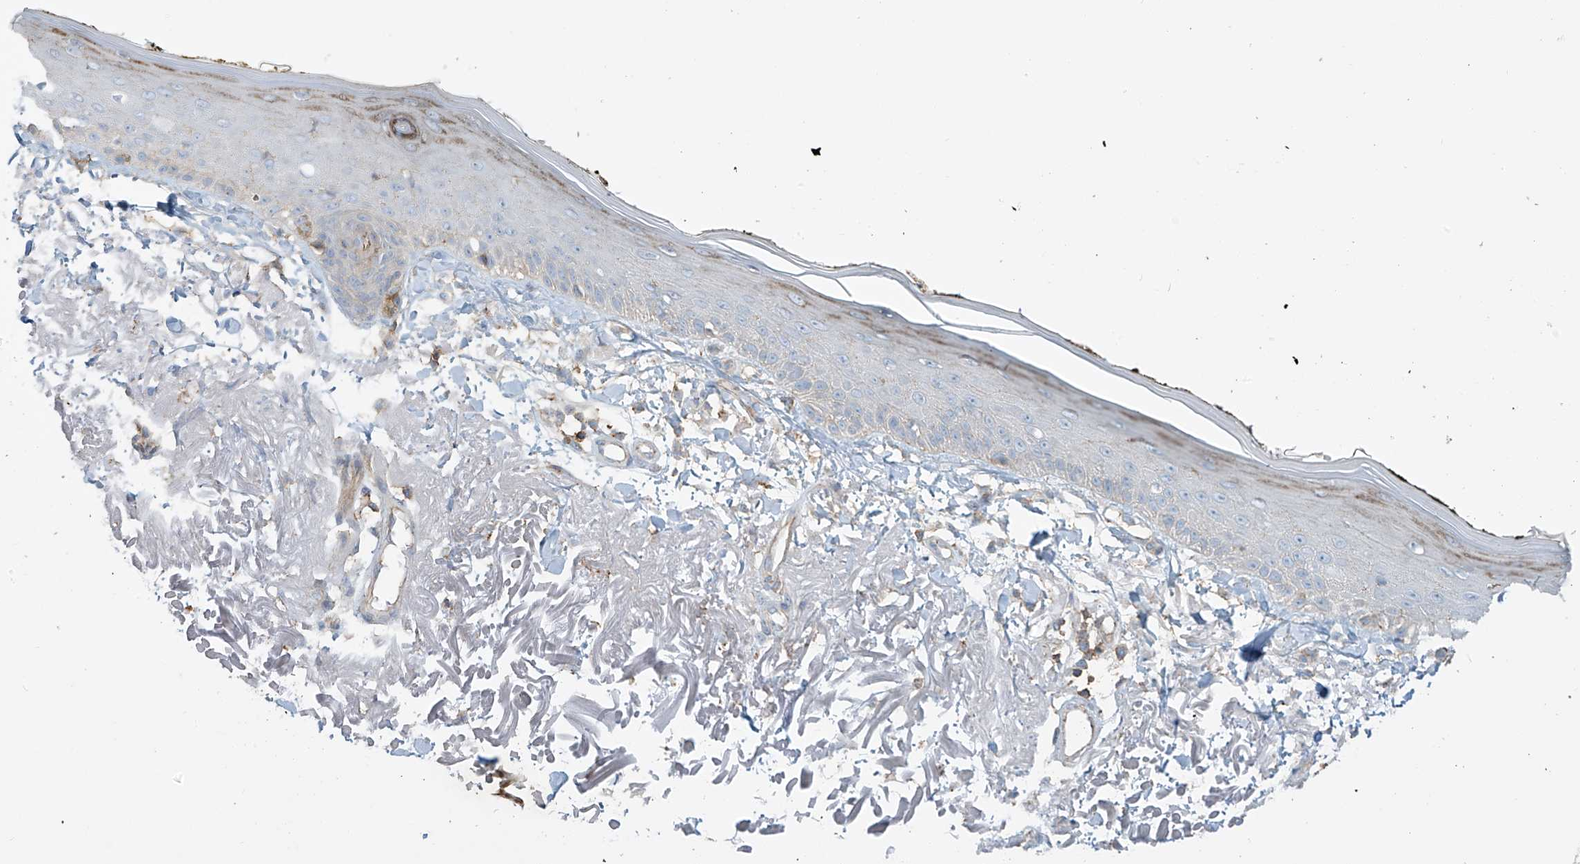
{"staining": {"intensity": "weak", "quantity": ">75%", "location": "cytoplasmic/membranous"}, "tissue": "skin", "cell_type": "Fibroblasts", "image_type": "normal", "snomed": [{"axis": "morphology", "description": "Normal tissue, NOS"}, {"axis": "topography", "description": "Skin"}, {"axis": "topography", "description": "Skeletal muscle"}], "caption": "An immunohistochemistry (IHC) image of unremarkable tissue is shown. Protein staining in brown shows weak cytoplasmic/membranous positivity in skin within fibroblasts.", "gene": "SLC9A2", "patient": {"sex": "male", "age": 83}}